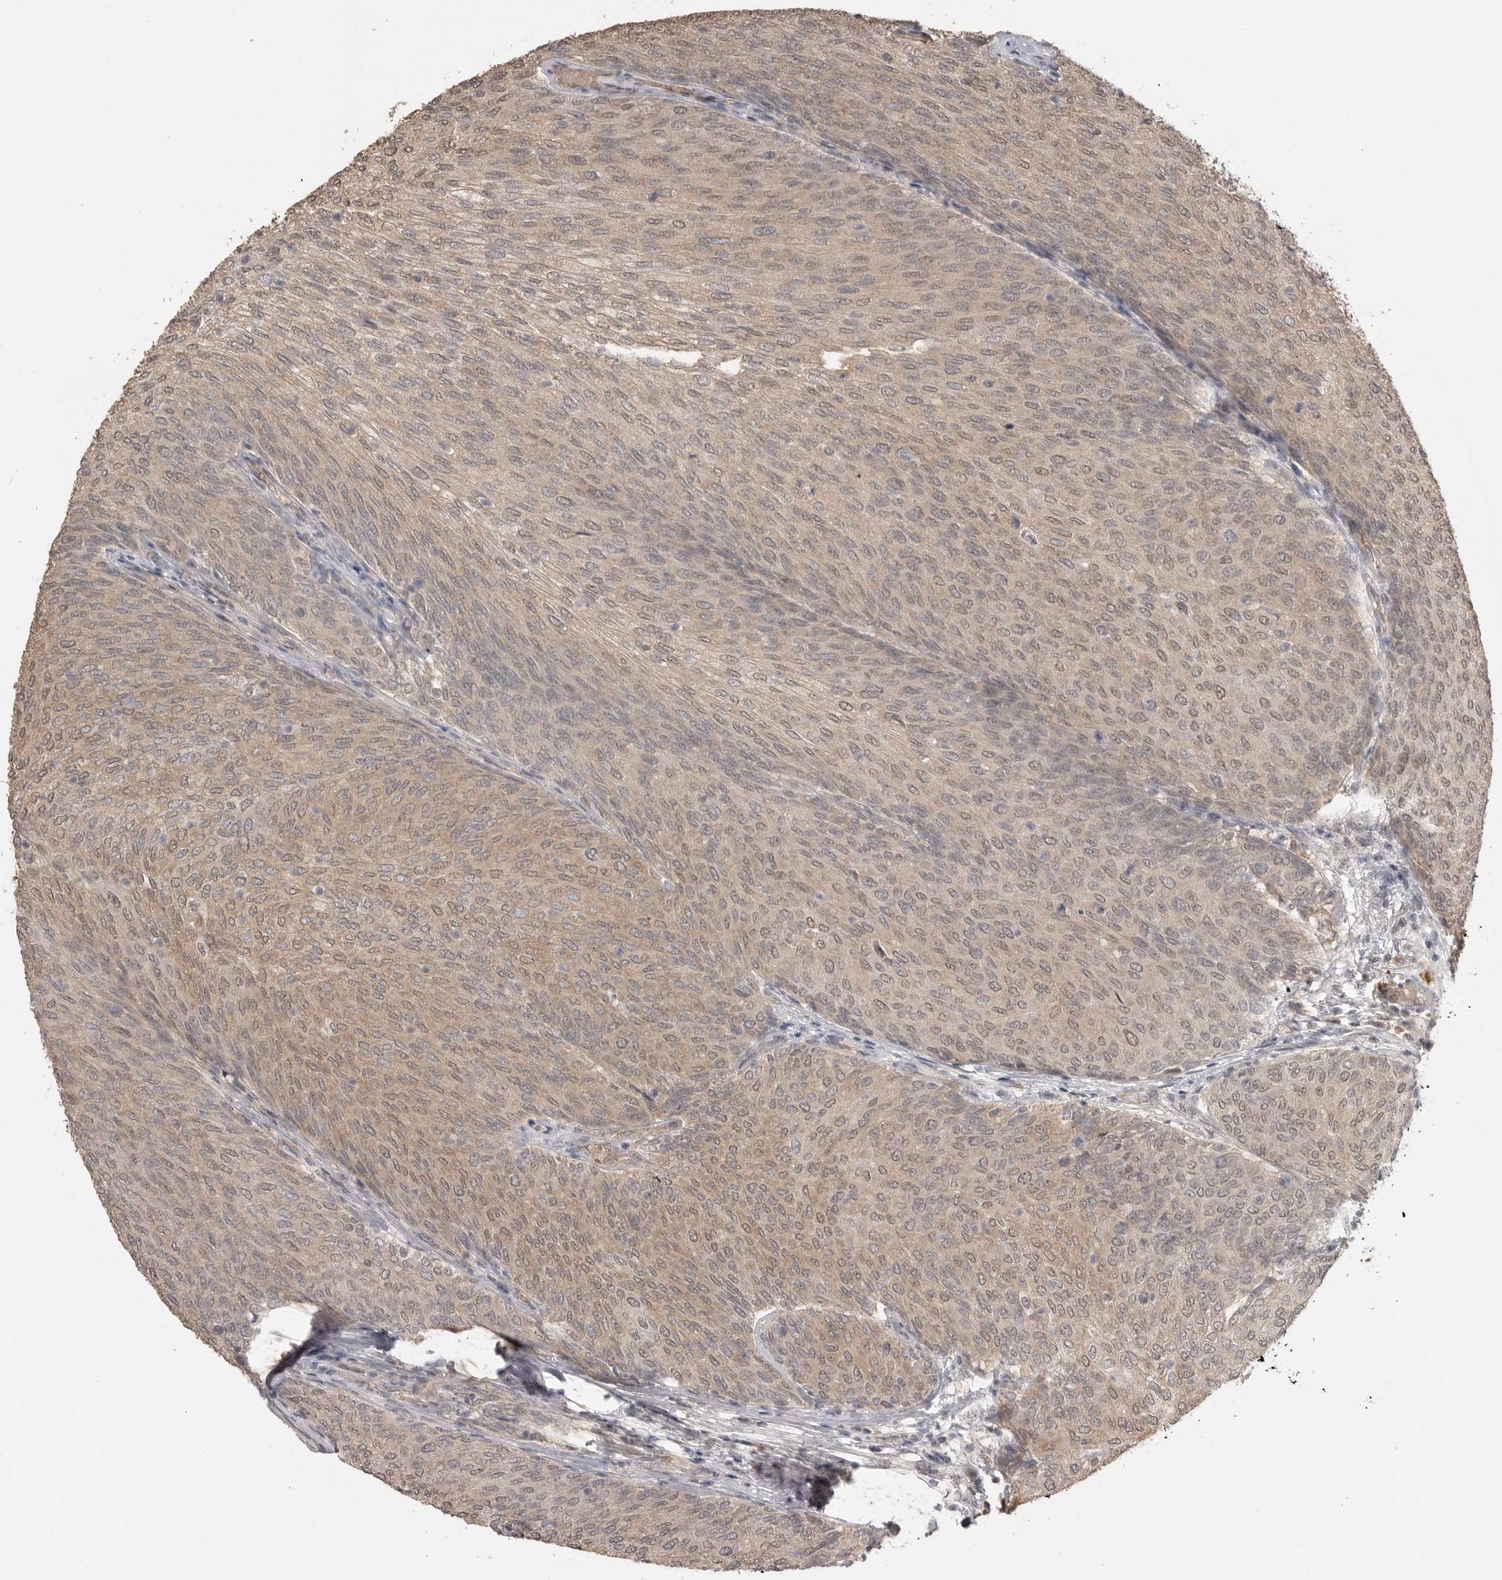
{"staining": {"intensity": "moderate", "quantity": ">75%", "location": "cytoplasmic/membranous,nuclear"}, "tissue": "urothelial cancer", "cell_type": "Tumor cells", "image_type": "cancer", "snomed": [{"axis": "morphology", "description": "Urothelial carcinoma, Low grade"}, {"axis": "topography", "description": "Urinary bladder"}], "caption": "Low-grade urothelial carcinoma stained with a protein marker exhibits moderate staining in tumor cells.", "gene": "ASPSCR1", "patient": {"sex": "female", "age": 79}}